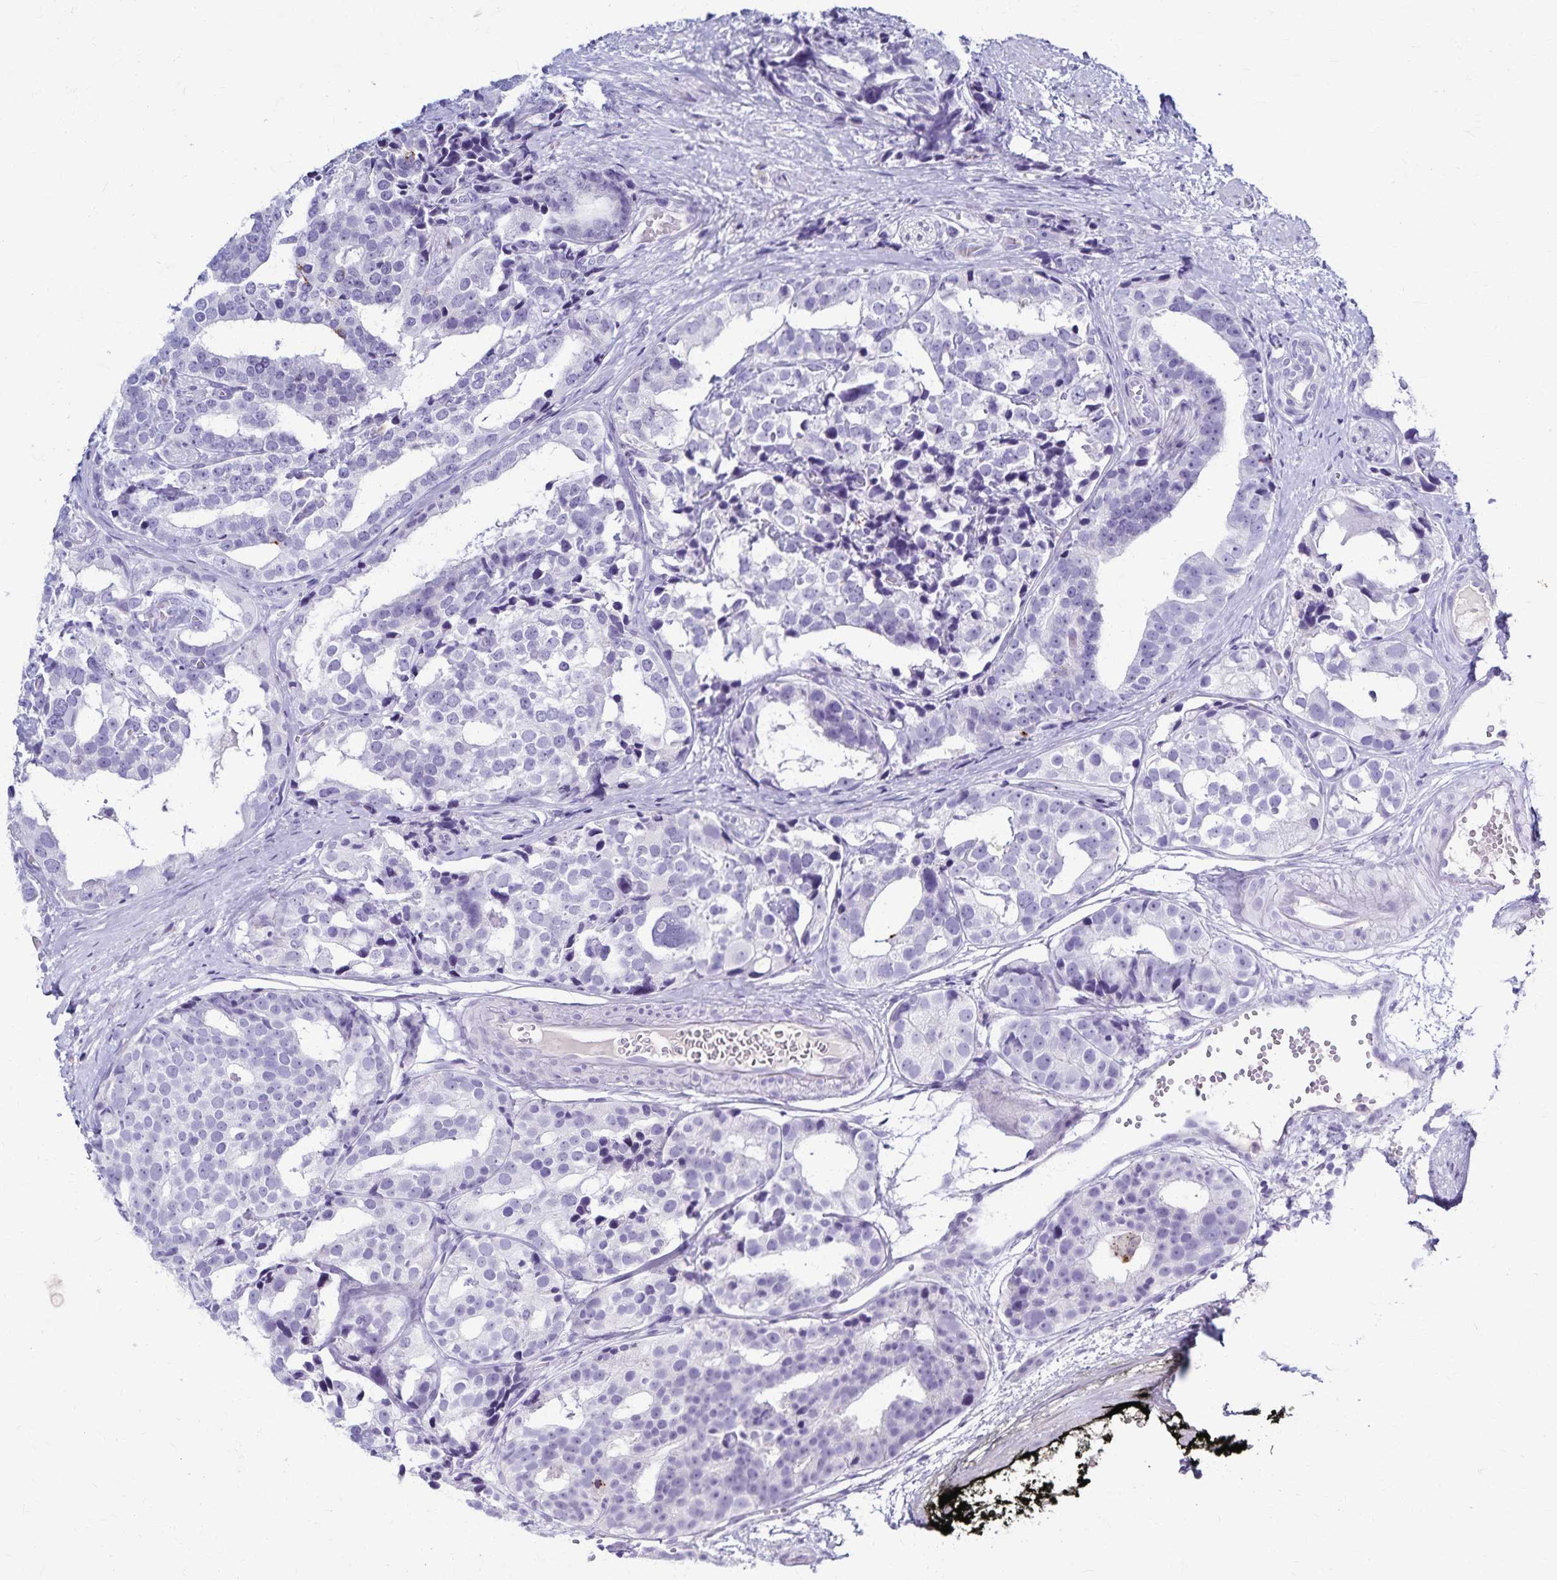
{"staining": {"intensity": "strong", "quantity": "<25%", "location": "cytoplasmic/membranous"}, "tissue": "prostate cancer", "cell_type": "Tumor cells", "image_type": "cancer", "snomed": [{"axis": "morphology", "description": "Adenocarcinoma, High grade"}, {"axis": "topography", "description": "Prostate"}], "caption": "Immunohistochemistry photomicrograph of neoplastic tissue: human prostate cancer (adenocarcinoma (high-grade)) stained using immunohistochemistry displays medium levels of strong protein expression localized specifically in the cytoplasmic/membranous of tumor cells, appearing as a cytoplasmic/membranous brown color.", "gene": "TMEM60", "patient": {"sex": "male", "age": 71}}